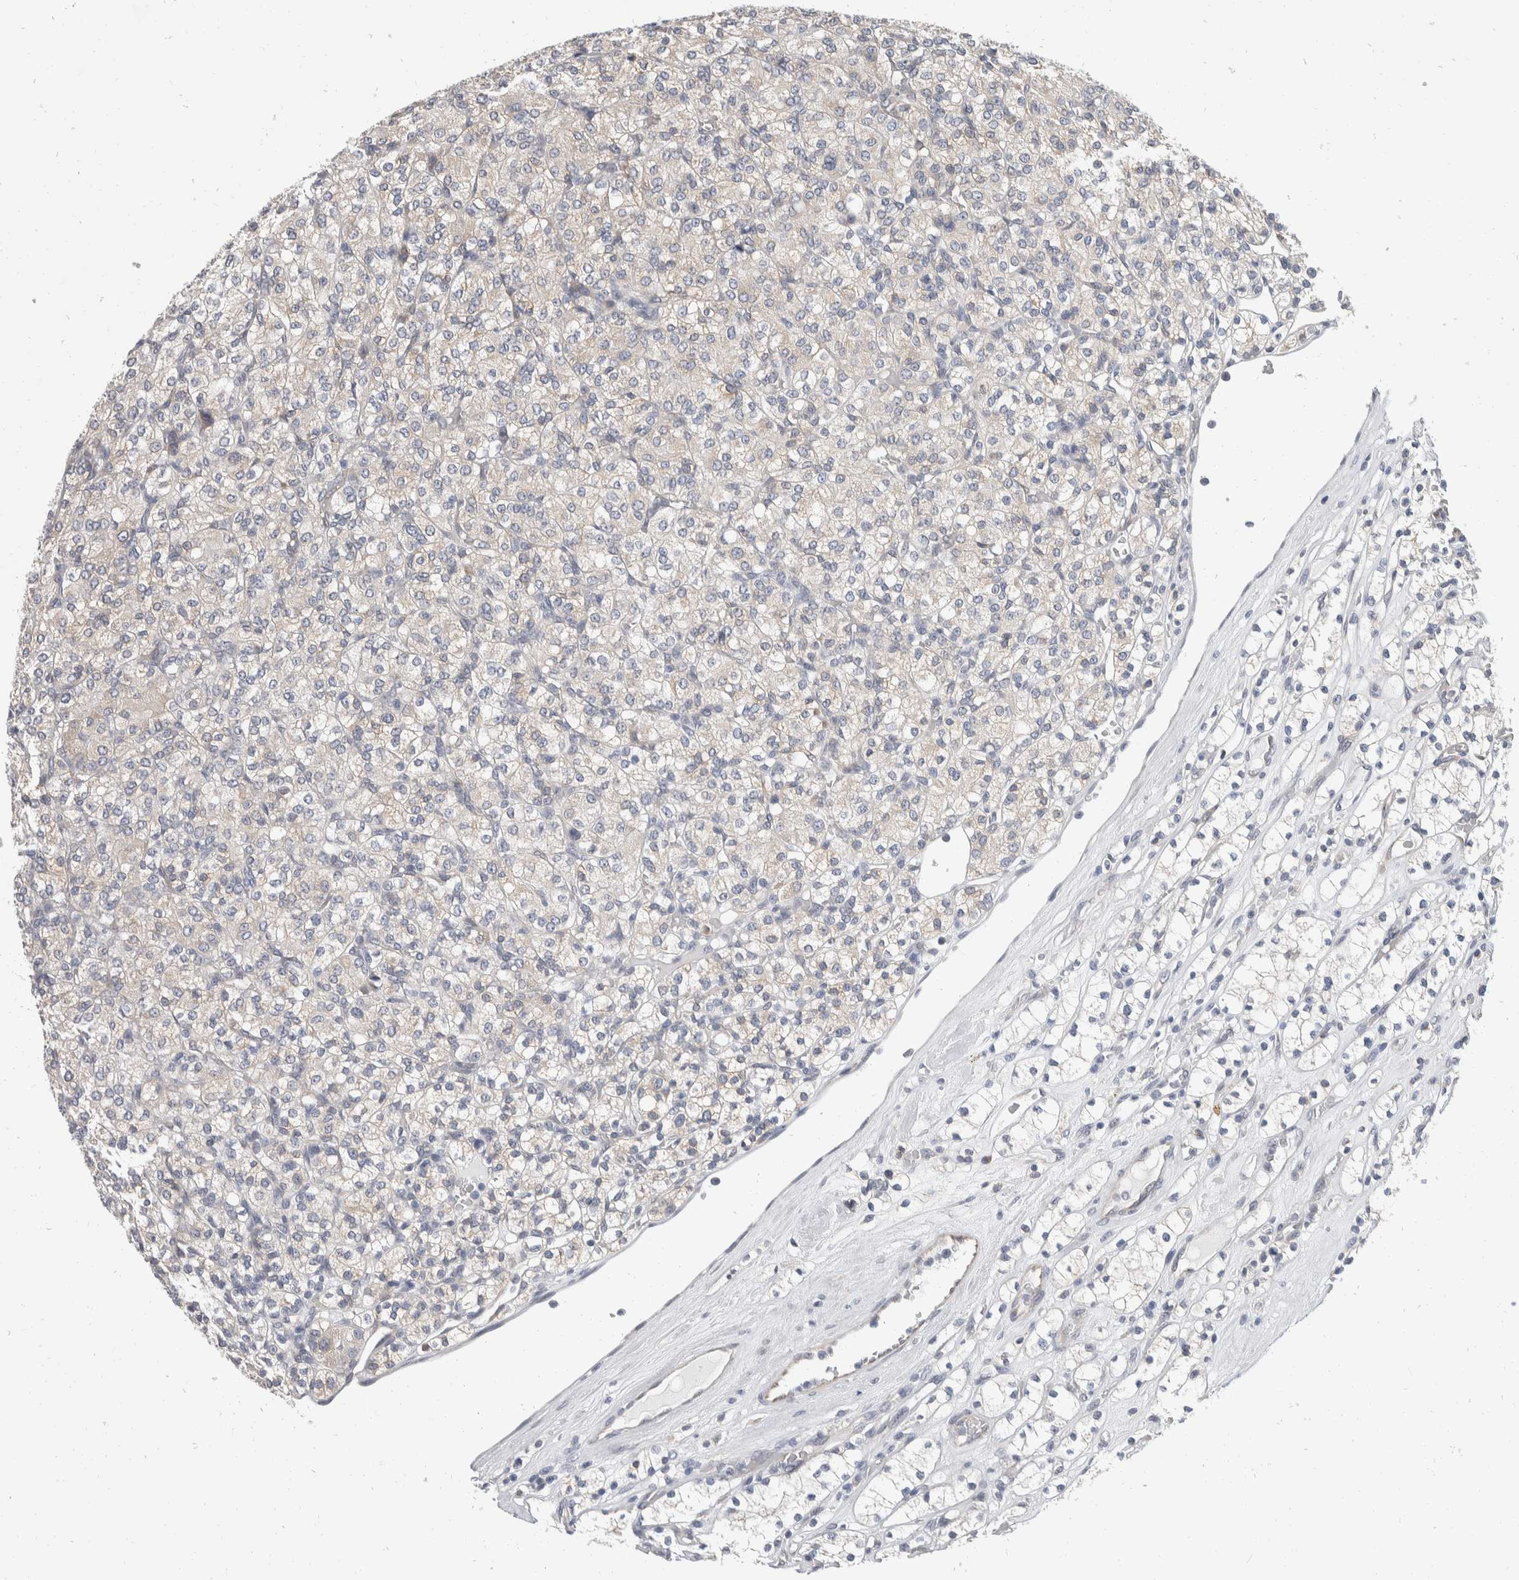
{"staining": {"intensity": "negative", "quantity": "none", "location": "none"}, "tissue": "renal cancer", "cell_type": "Tumor cells", "image_type": "cancer", "snomed": [{"axis": "morphology", "description": "Adenocarcinoma, NOS"}, {"axis": "topography", "description": "Kidney"}], "caption": "Immunohistochemical staining of renal adenocarcinoma shows no significant positivity in tumor cells. Nuclei are stained in blue.", "gene": "TMEM245", "patient": {"sex": "male", "age": 77}}